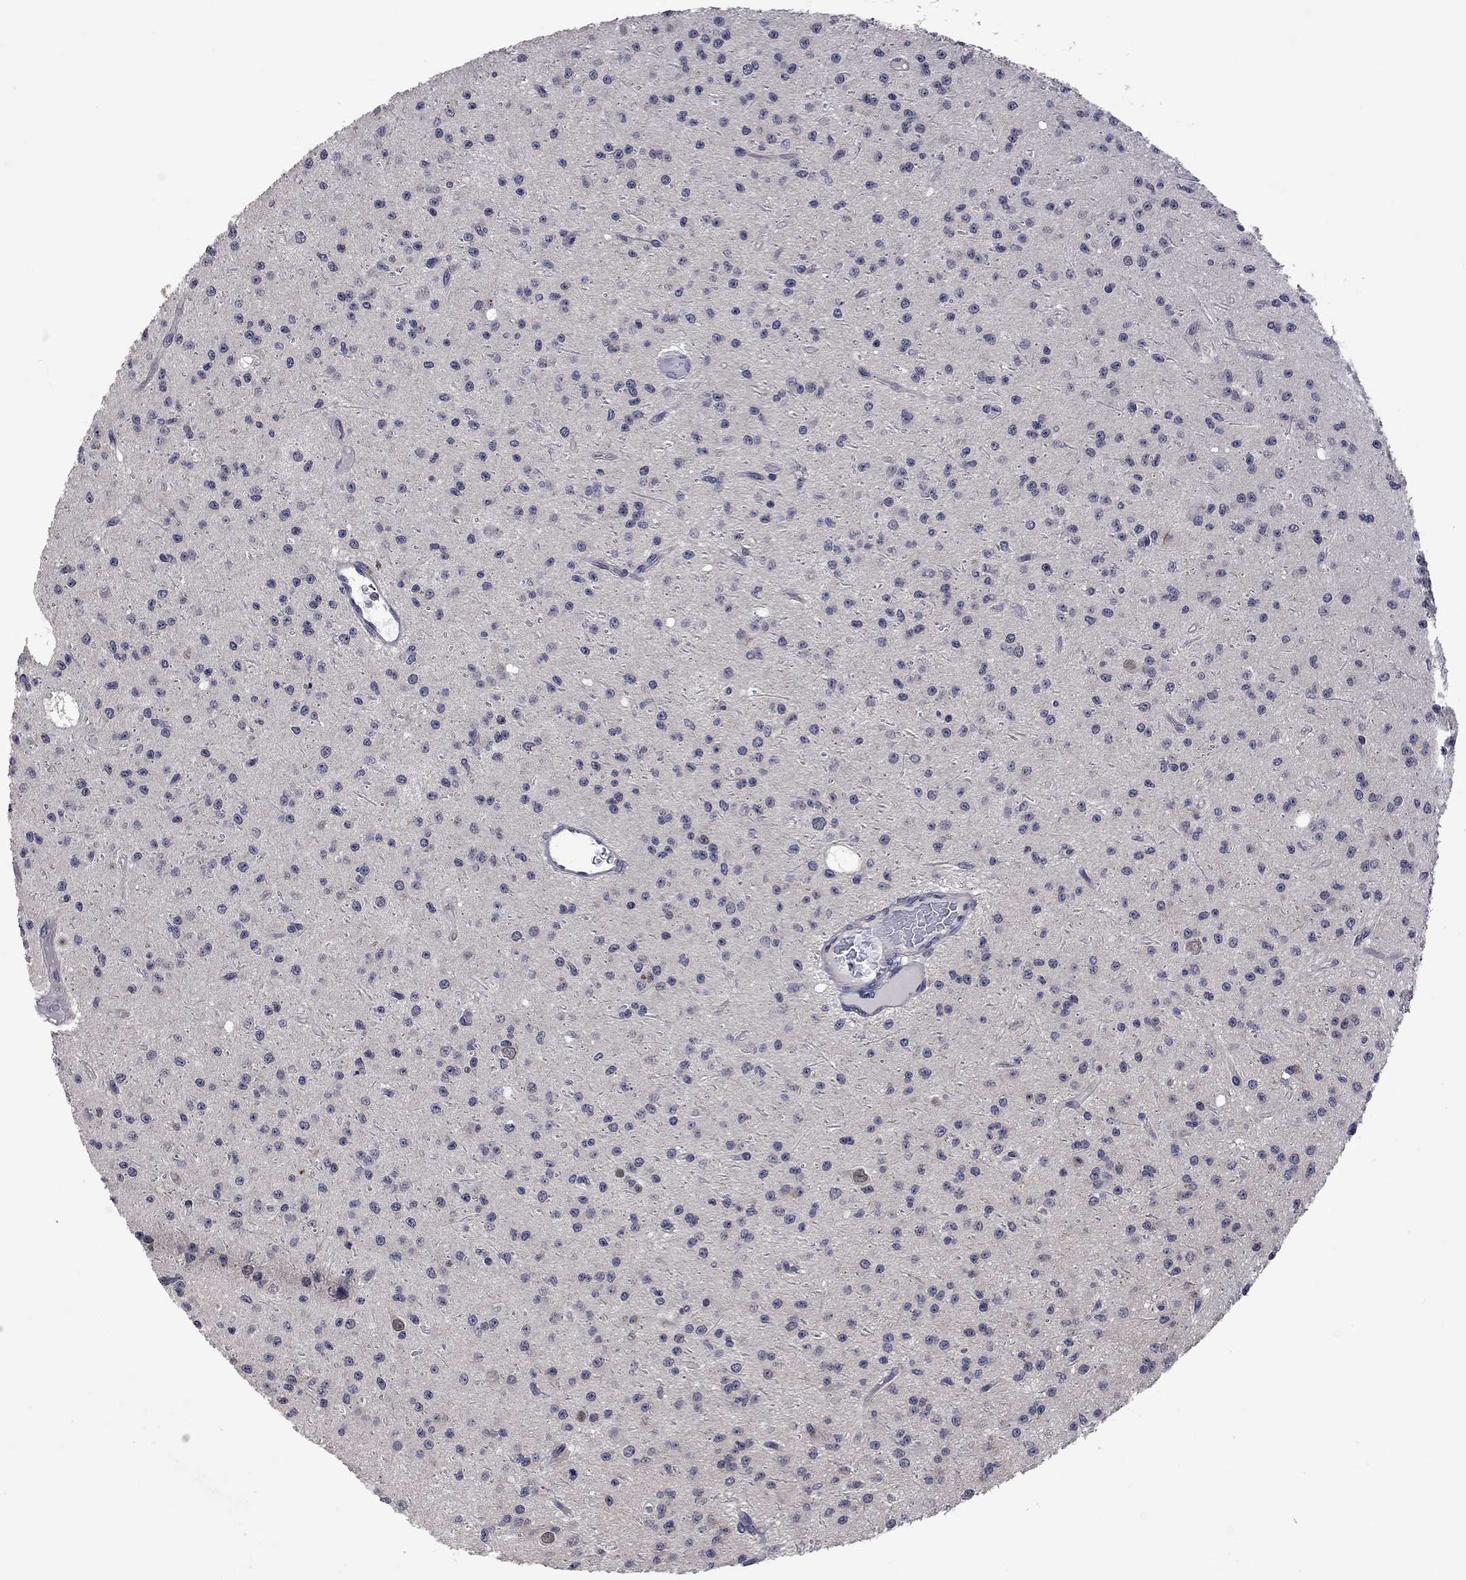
{"staining": {"intensity": "negative", "quantity": "none", "location": "none"}, "tissue": "glioma", "cell_type": "Tumor cells", "image_type": "cancer", "snomed": [{"axis": "morphology", "description": "Glioma, malignant, Low grade"}, {"axis": "topography", "description": "Brain"}], "caption": "This is an immunohistochemistry (IHC) photomicrograph of human malignant low-grade glioma. There is no staining in tumor cells.", "gene": "FABP12", "patient": {"sex": "male", "age": 27}}